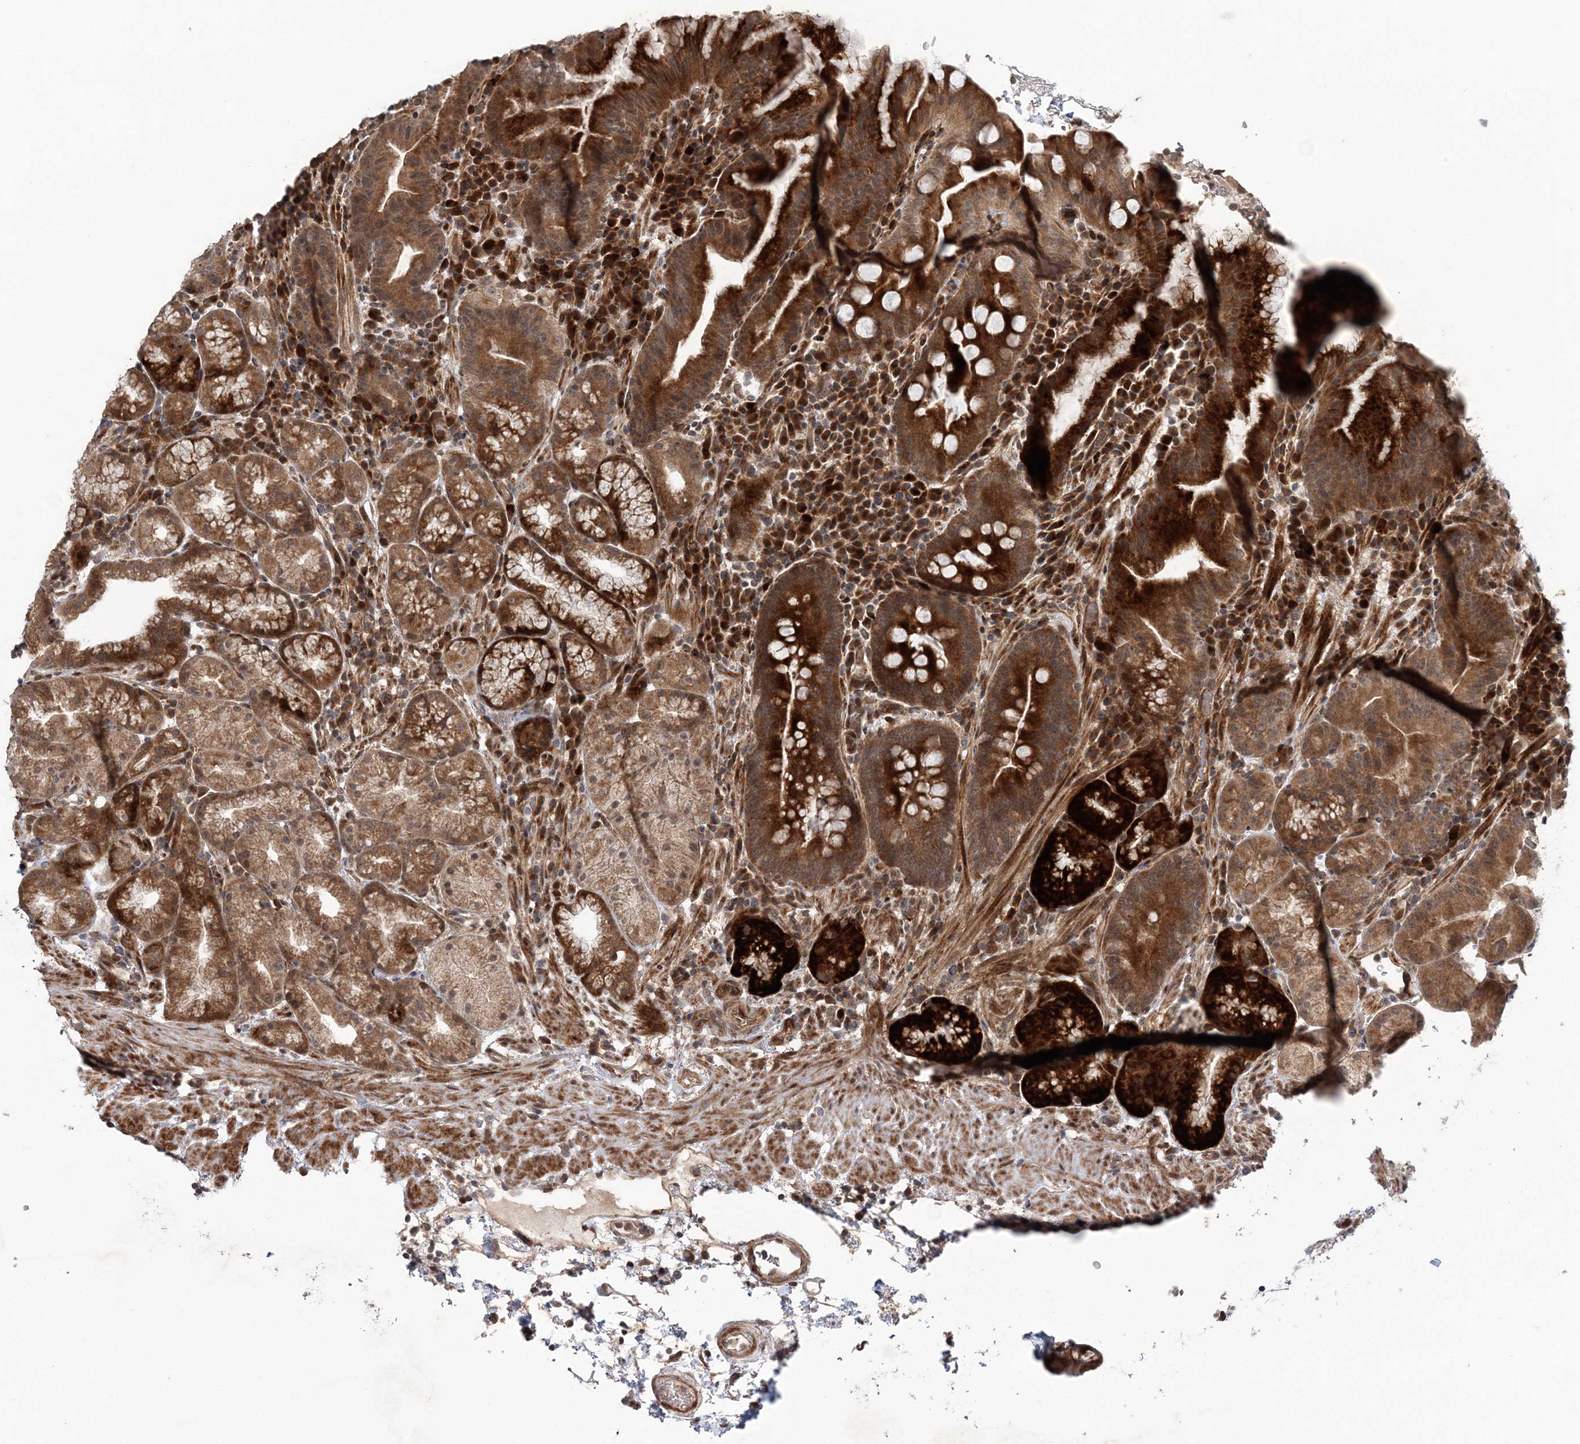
{"staining": {"intensity": "strong", "quantity": "25%-75%", "location": "cytoplasmic/membranous"}, "tissue": "stomach", "cell_type": "Glandular cells", "image_type": "normal", "snomed": [{"axis": "morphology", "description": "Normal tissue, NOS"}, {"axis": "morphology", "description": "Inflammation, NOS"}, {"axis": "topography", "description": "Stomach"}], "caption": "Protein staining of normal stomach shows strong cytoplasmic/membranous positivity in approximately 25%-75% of glandular cells.", "gene": "UBTD2", "patient": {"sex": "male", "age": 79}}